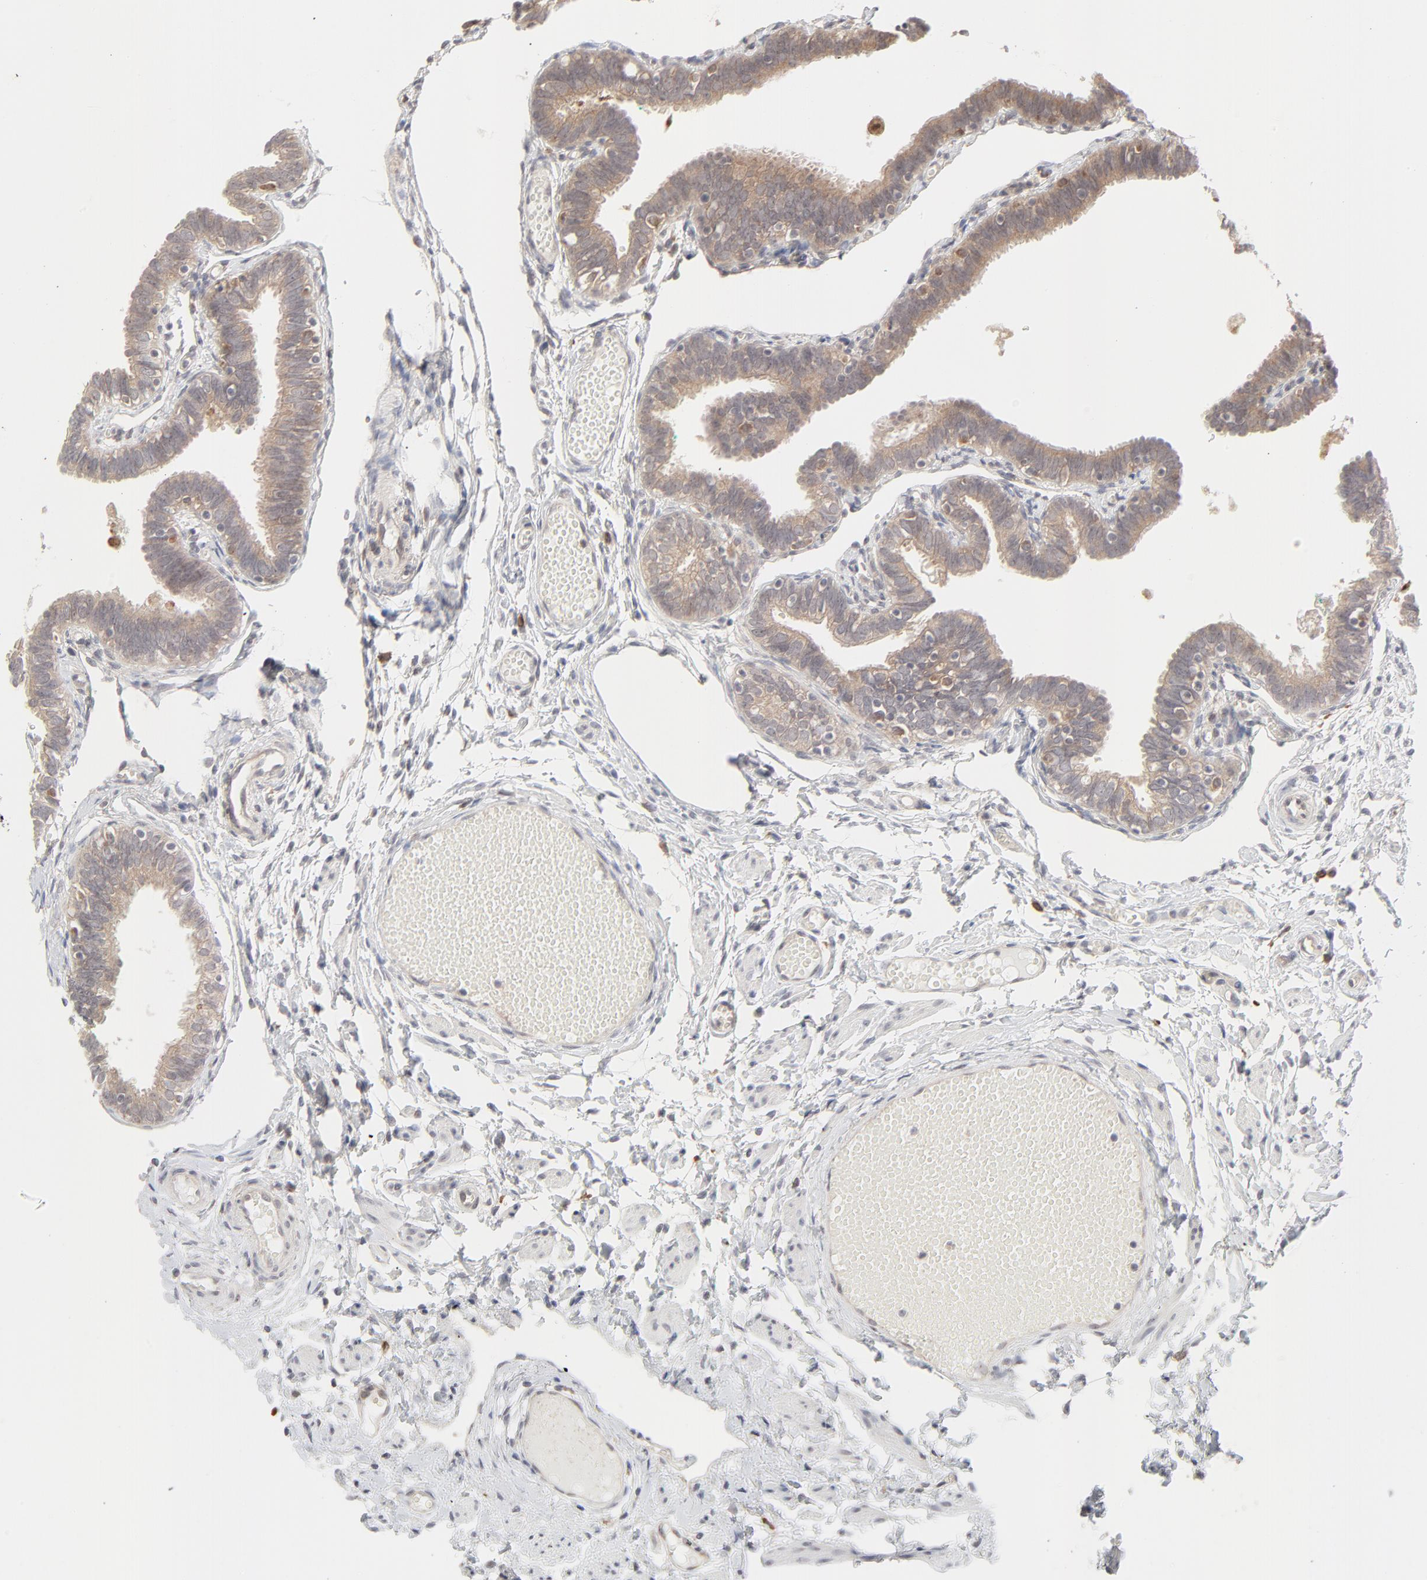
{"staining": {"intensity": "moderate", "quantity": ">75%", "location": "cytoplasmic/membranous"}, "tissue": "fallopian tube", "cell_type": "Glandular cells", "image_type": "normal", "snomed": [{"axis": "morphology", "description": "Normal tissue, NOS"}, {"axis": "topography", "description": "Fallopian tube"}], "caption": "Immunohistochemical staining of benign fallopian tube demonstrates >75% levels of moderate cytoplasmic/membranous protein staining in approximately >75% of glandular cells. (Stains: DAB (3,3'-diaminobenzidine) in brown, nuclei in blue, Microscopy: brightfield microscopy at high magnification).", "gene": "RAB5C", "patient": {"sex": "female", "age": 46}}